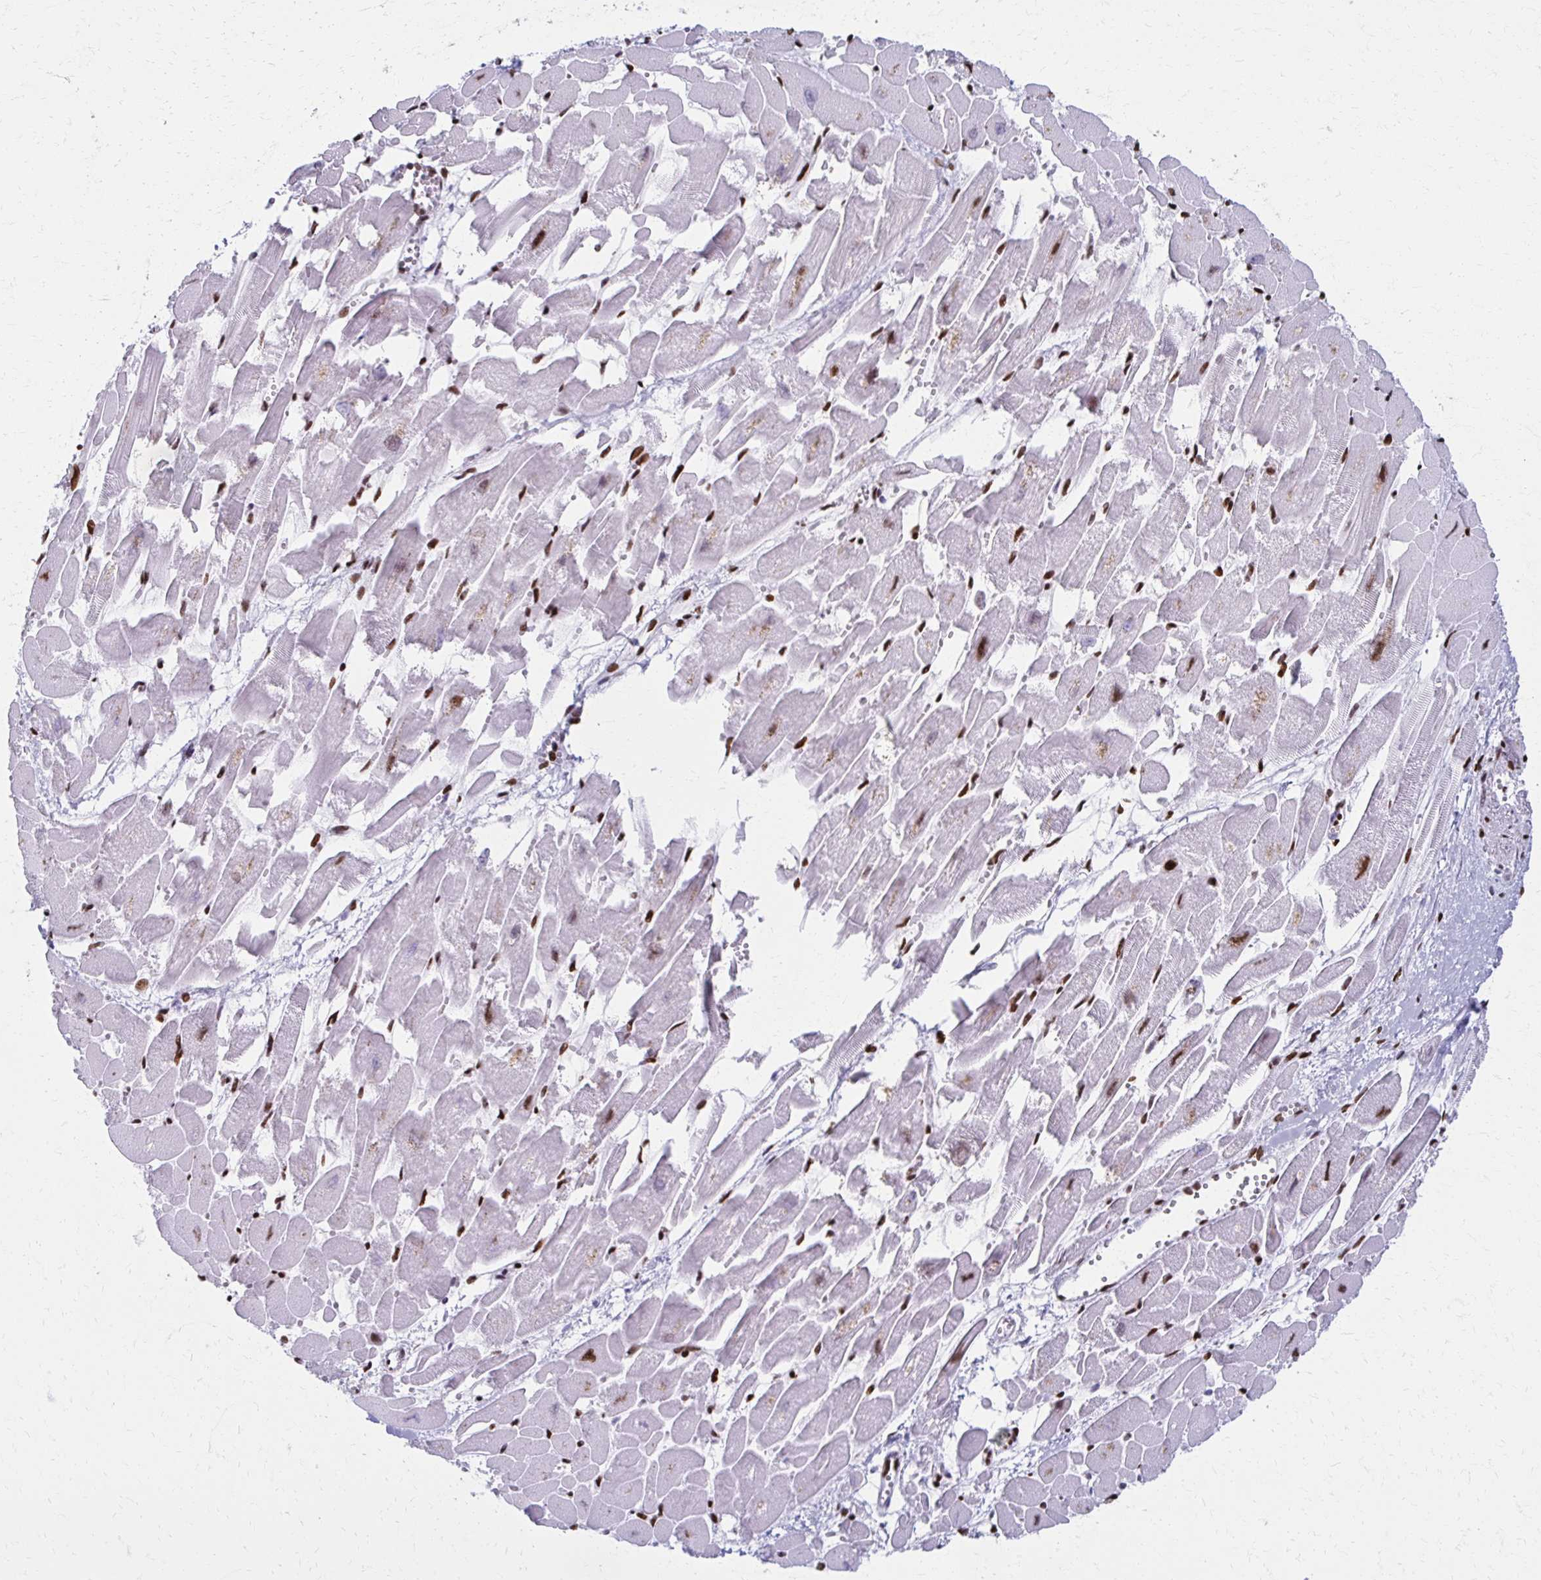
{"staining": {"intensity": "strong", "quantity": ">75%", "location": "nuclear"}, "tissue": "heart muscle", "cell_type": "Cardiomyocytes", "image_type": "normal", "snomed": [{"axis": "morphology", "description": "Normal tissue, NOS"}, {"axis": "topography", "description": "Heart"}], "caption": "The photomicrograph displays immunohistochemical staining of unremarkable heart muscle. There is strong nuclear staining is present in approximately >75% of cardiomyocytes. (Brightfield microscopy of DAB IHC at high magnification).", "gene": "NONO", "patient": {"sex": "female", "age": 52}}